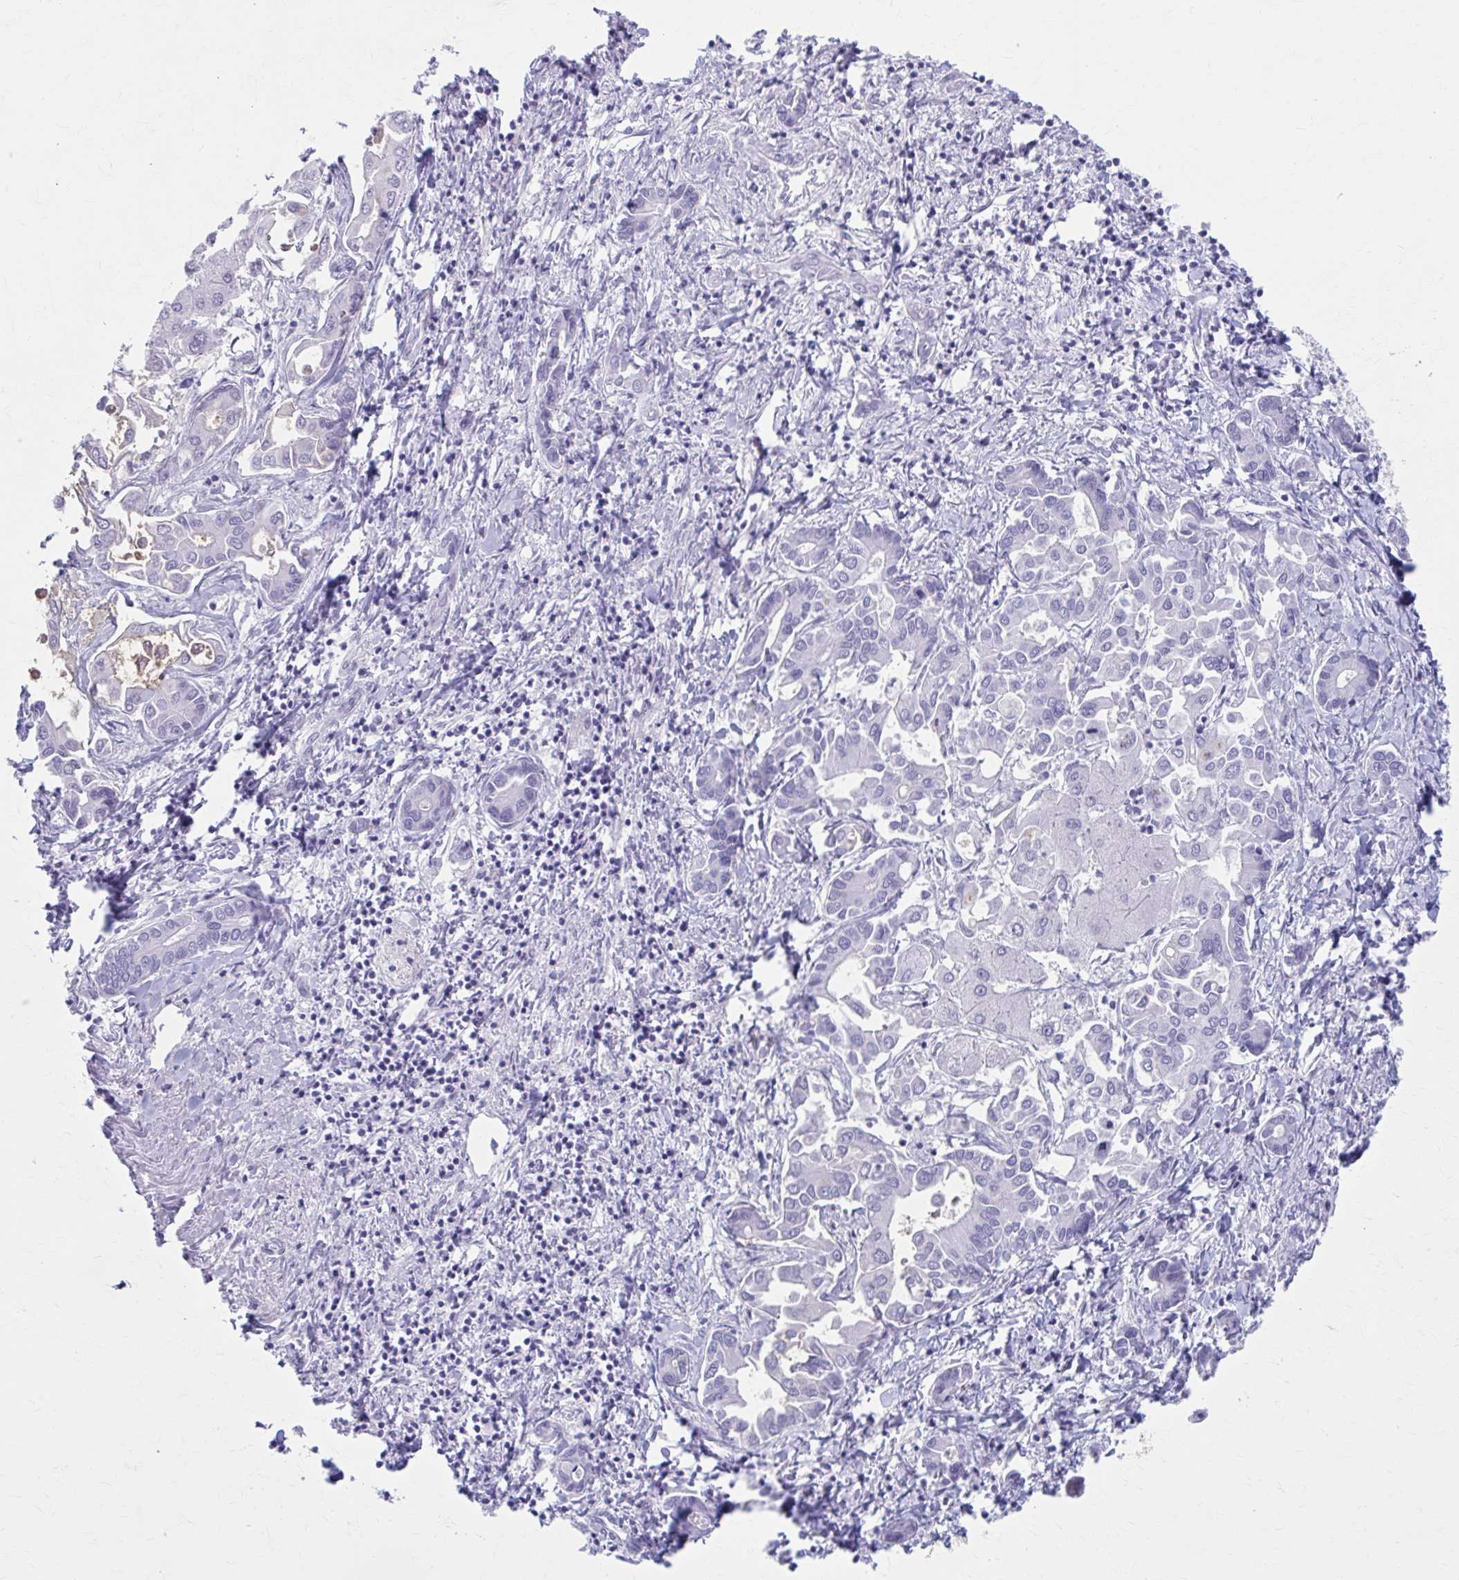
{"staining": {"intensity": "negative", "quantity": "none", "location": "none"}, "tissue": "liver cancer", "cell_type": "Tumor cells", "image_type": "cancer", "snomed": [{"axis": "morphology", "description": "Cholangiocarcinoma"}, {"axis": "topography", "description": "Liver"}], "caption": "Protein analysis of cholangiocarcinoma (liver) reveals no significant expression in tumor cells.", "gene": "KCNE2", "patient": {"sex": "male", "age": 66}}